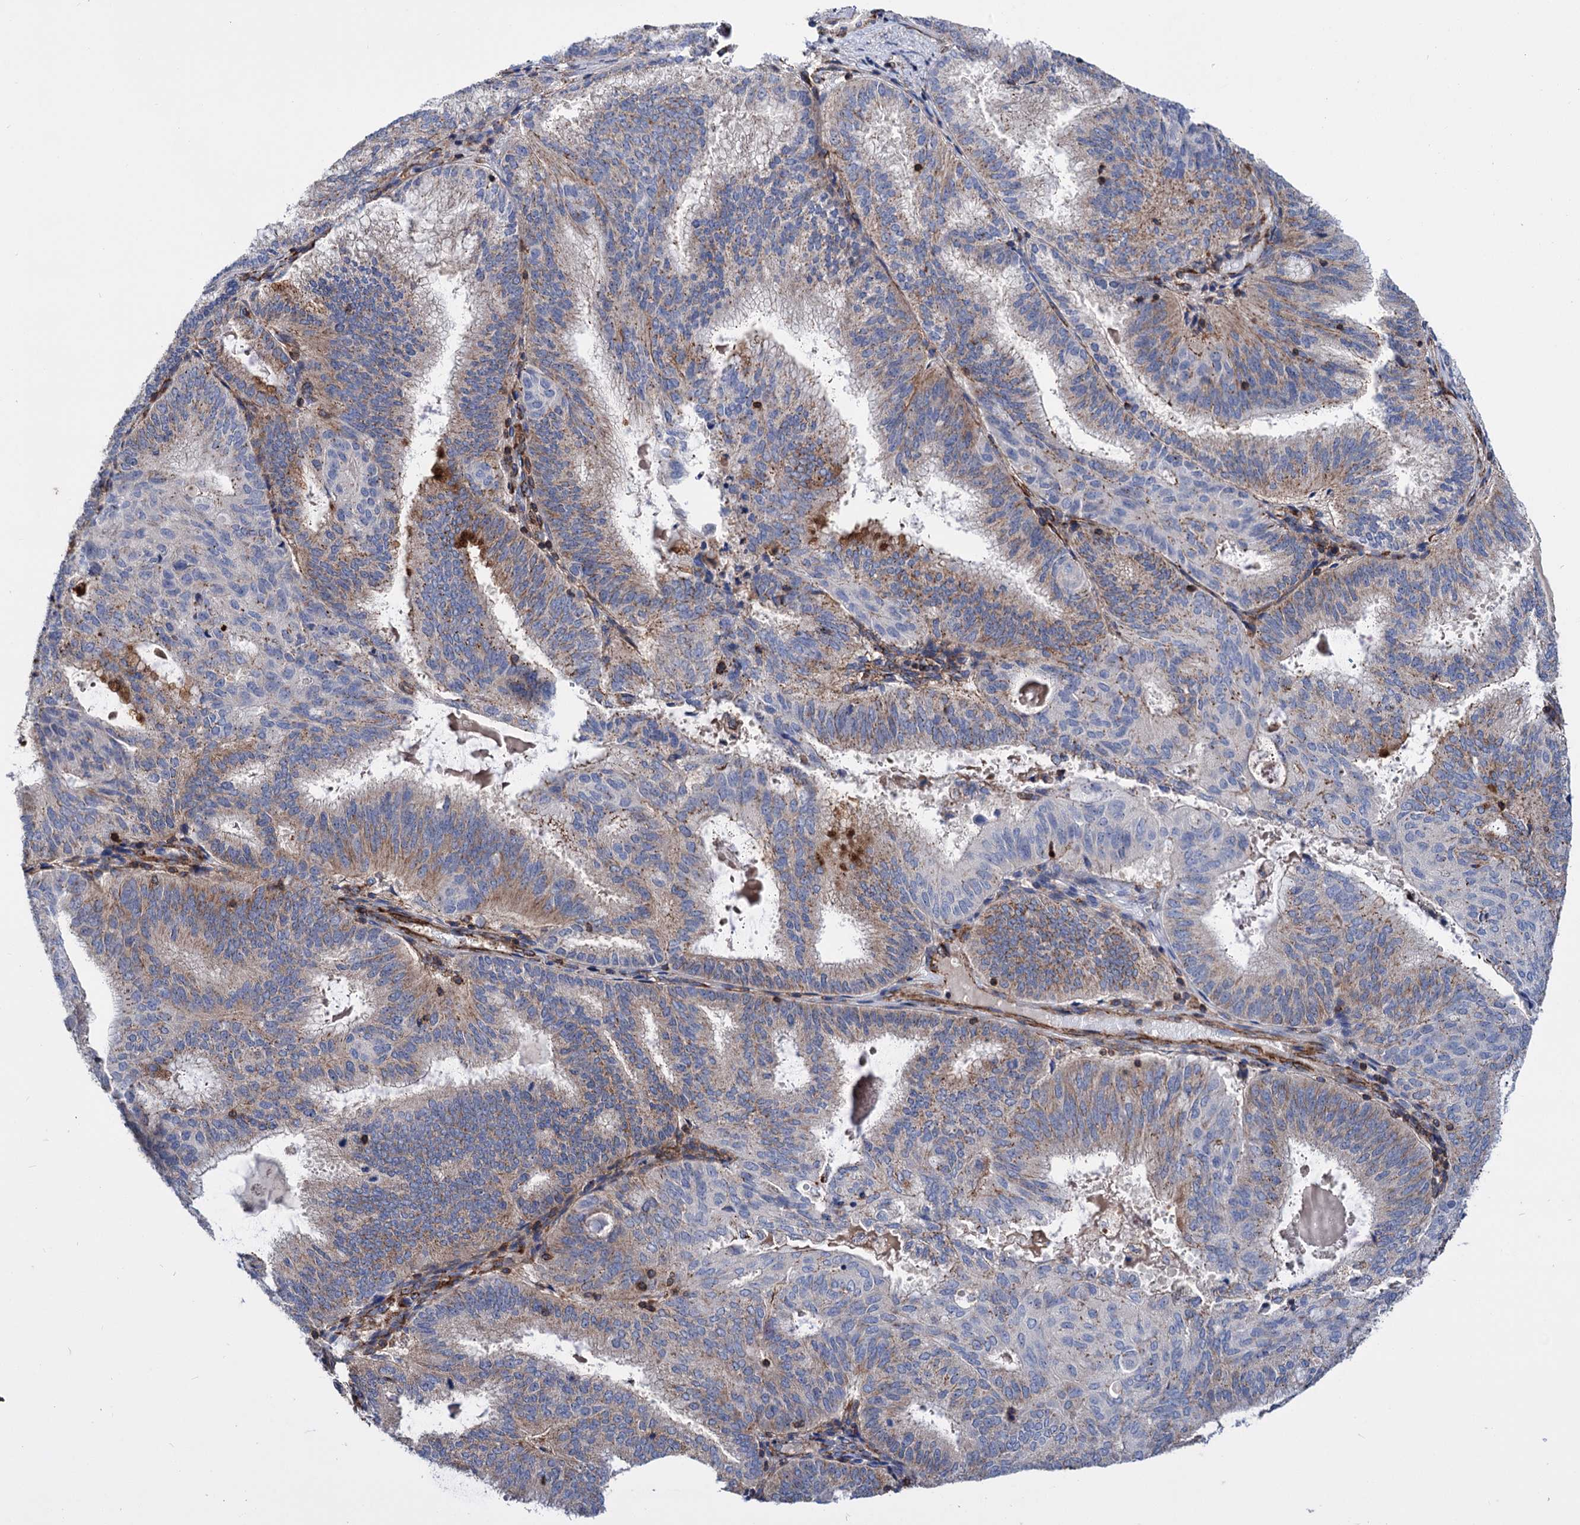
{"staining": {"intensity": "weak", "quantity": "25%-75%", "location": "cytoplasmic/membranous"}, "tissue": "endometrial cancer", "cell_type": "Tumor cells", "image_type": "cancer", "snomed": [{"axis": "morphology", "description": "Adenocarcinoma, NOS"}, {"axis": "topography", "description": "Endometrium"}], "caption": "Weak cytoplasmic/membranous expression for a protein is appreciated in approximately 25%-75% of tumor cells of endometrial cancer using IHC.", "gene": "DEF6", "patient": {"sex": "female", "age": 49}}